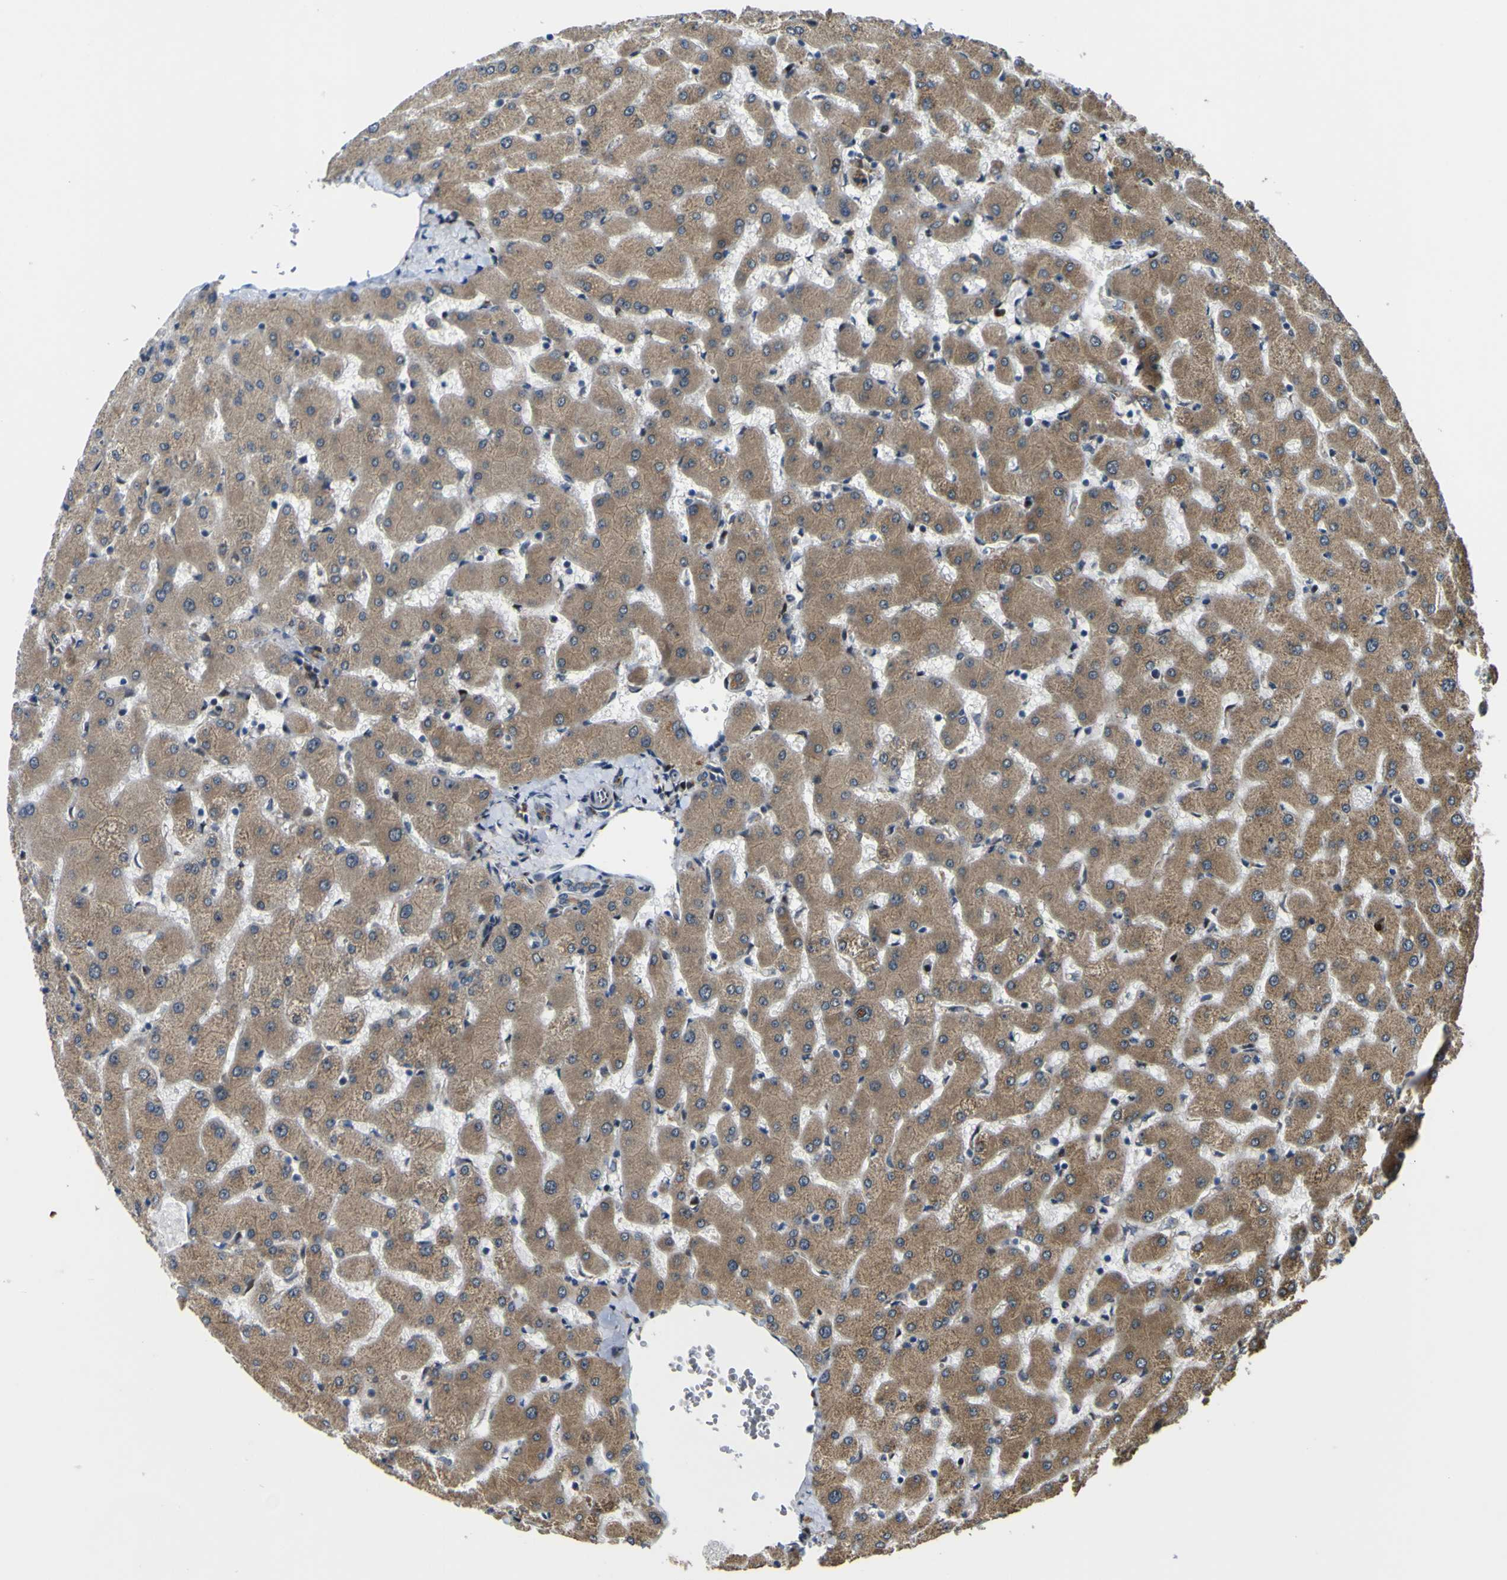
{"staining": {"intensity": "moderate", "quantity": ">75%", "location": "cytoplasmic/membranous"}, "tissue": "liver", "cell_type": "Cholangiocytes", "image_type": "normal", "snomed": [{"axis": "morphology", "description": "Normal tissue, NOS"}, {"axis": "topography", "description": "Liver"}], "caption": "Immunohistochemistry of benign human liver reveals medium levels of moderate cytoplasmic/membranous positivity in about >75% of cholangiocytes. Immunohistochemistry (ihc) stains the protein in brown and the nuclei are stained blue.", "gene": "LBHD1", "patient": {"sex": "female", "age": 63}}